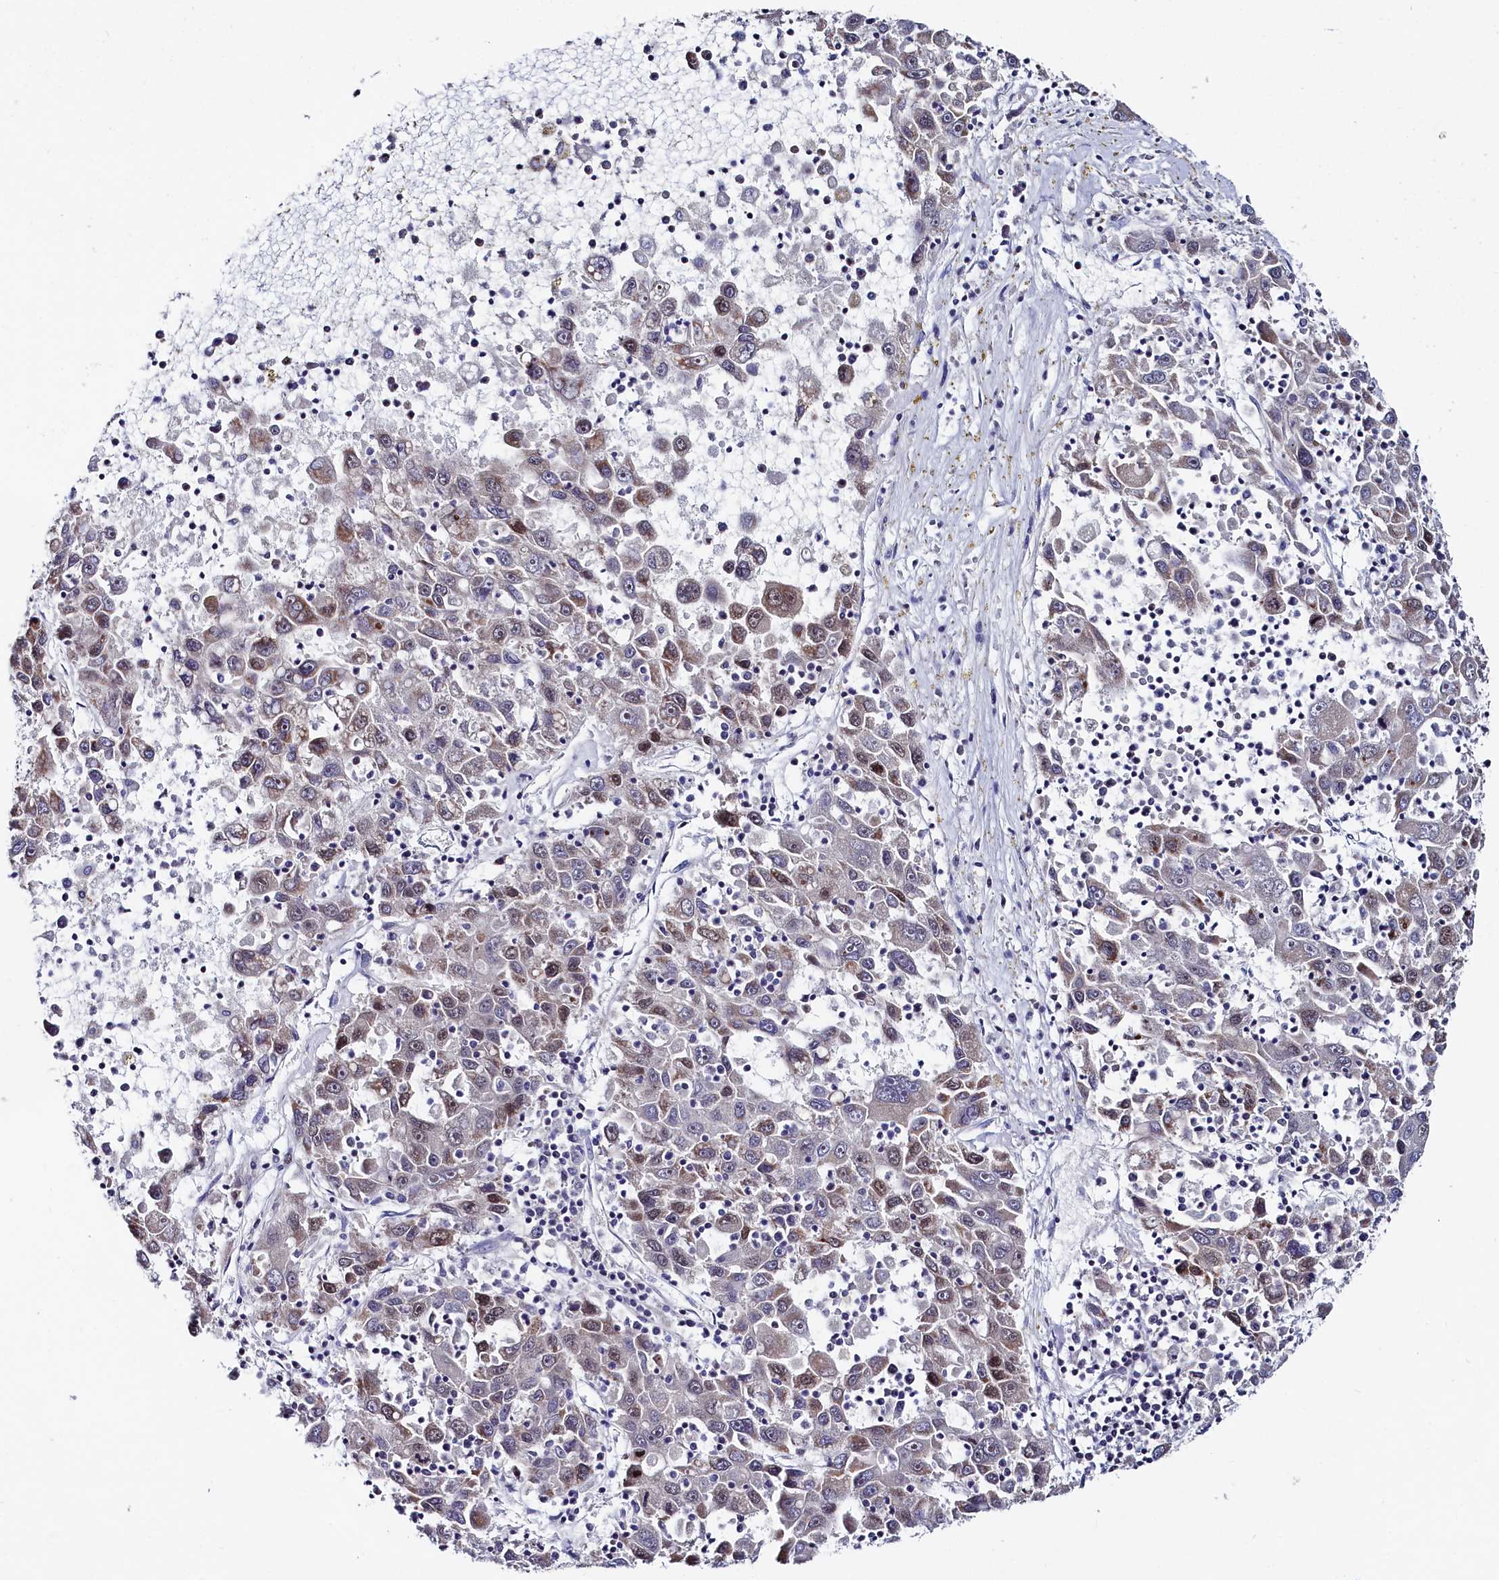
{"staining": {"intensity": "moderate", "quantity": "<25%", "location": "nuclear"}, "tissue": "liver cancer", "cell_type": "Tumor cells", "image_type": "cancer", "snomed": [{"axis": "morphology", "description": "Carcinoma, Hepatocellular, NOS"}, {"axis": "topography", "description": "Liver"}], "caption": "Liver hepatocellular carcinoma stained with immunohistochemistry demonstrates moderate nuclear positivity in approximately <25% of tumor cells.", "gene": "TIGD4", "patient": {"sex": "male", "age": 49}}